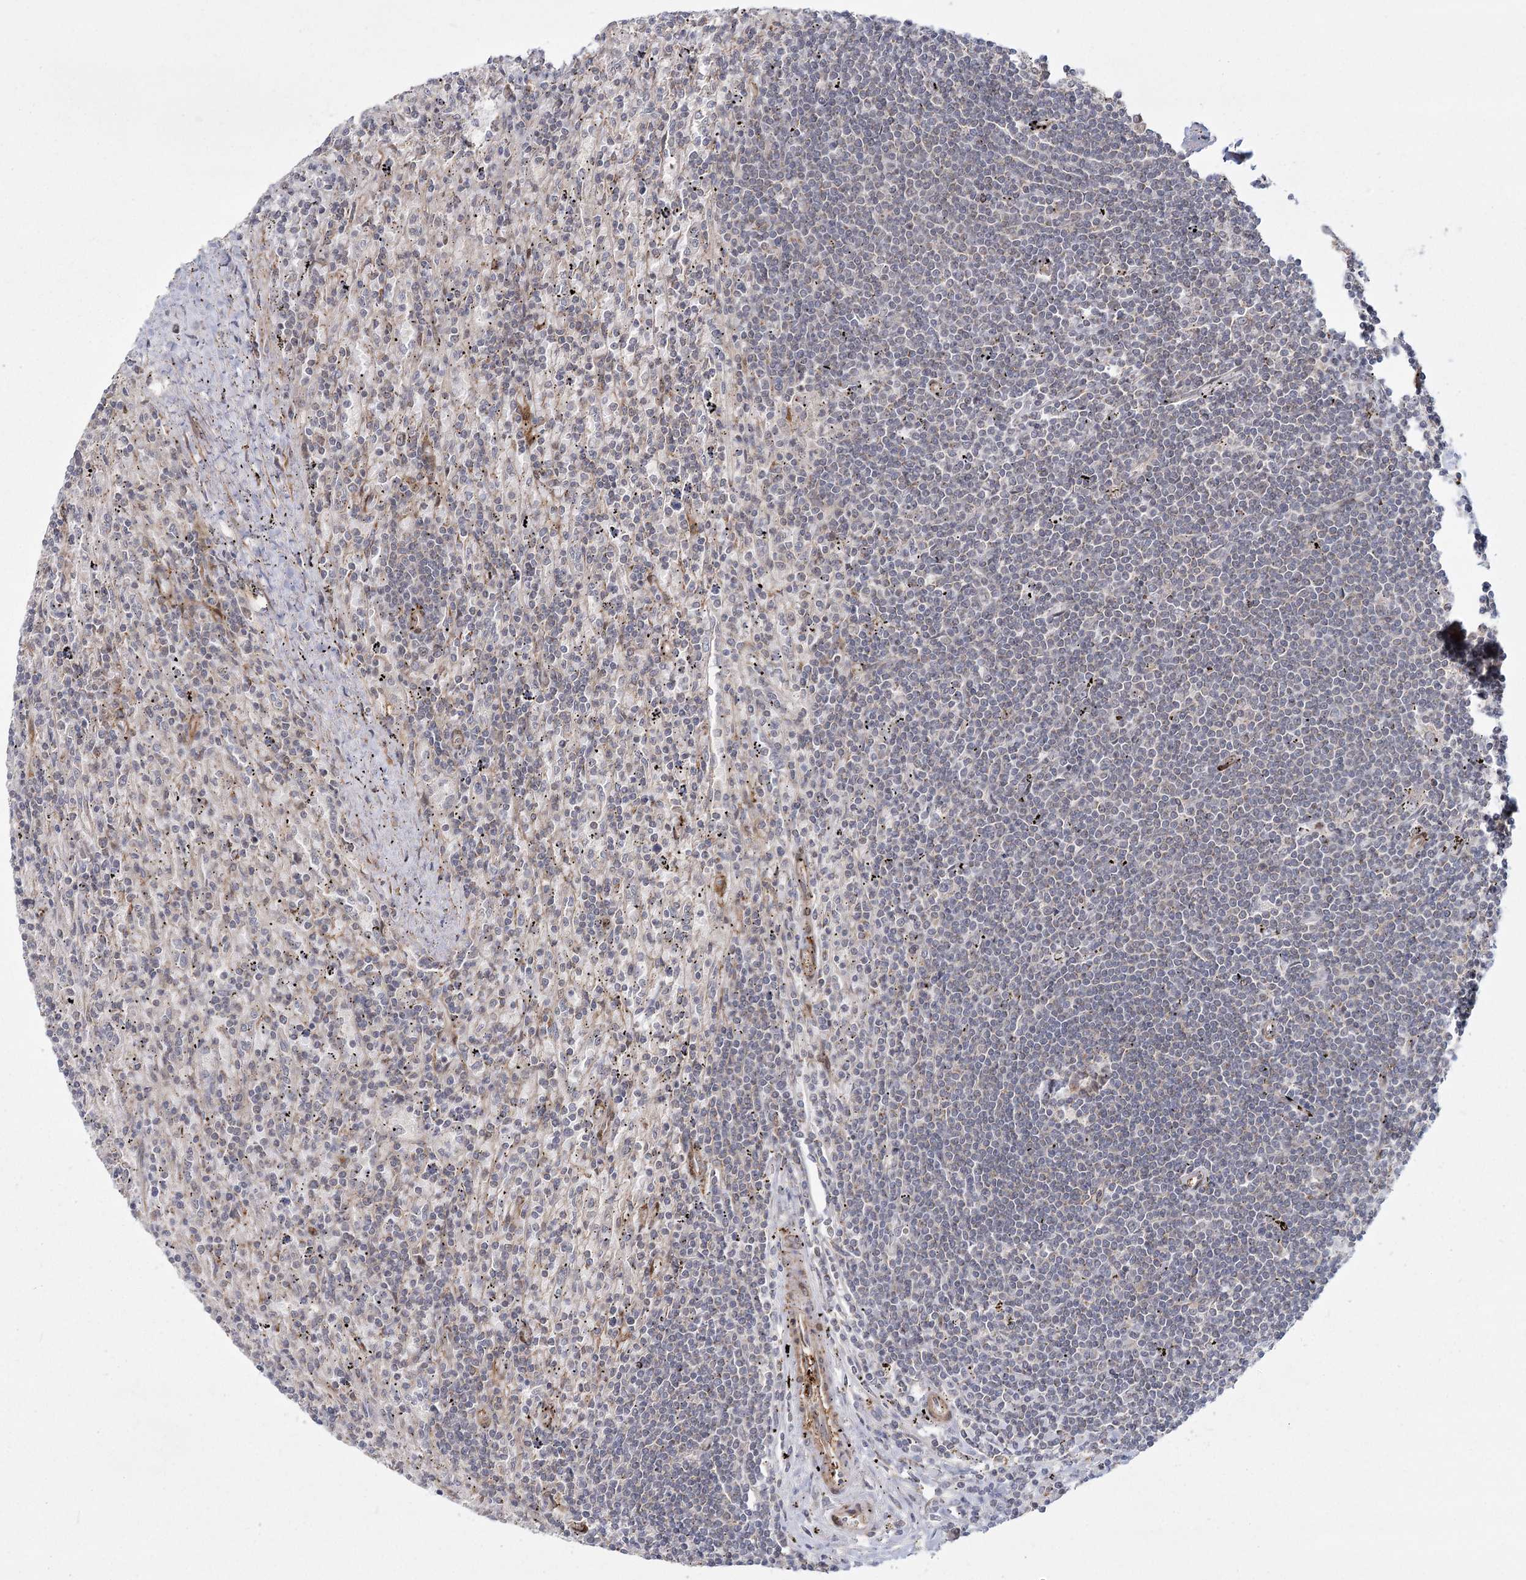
{"staining": {"intensity": "negative", "quantity": "none", "location": "none"}, "tissue": "lymphoma", "cell_type": "Tumor cells", "image_type": "cancer", "snomed": [{"axis": "morphology", "description": "Malignant lymphoma, non-Hodgkin's type, Low grade"}, {"axis": "topography", "description": "Spleen"}], "caption": "Tumor cells show no significant protein positivity in lymphoma.", "gene": "ZCCHC24", "patient": {"sex": "male", "age": 76}}